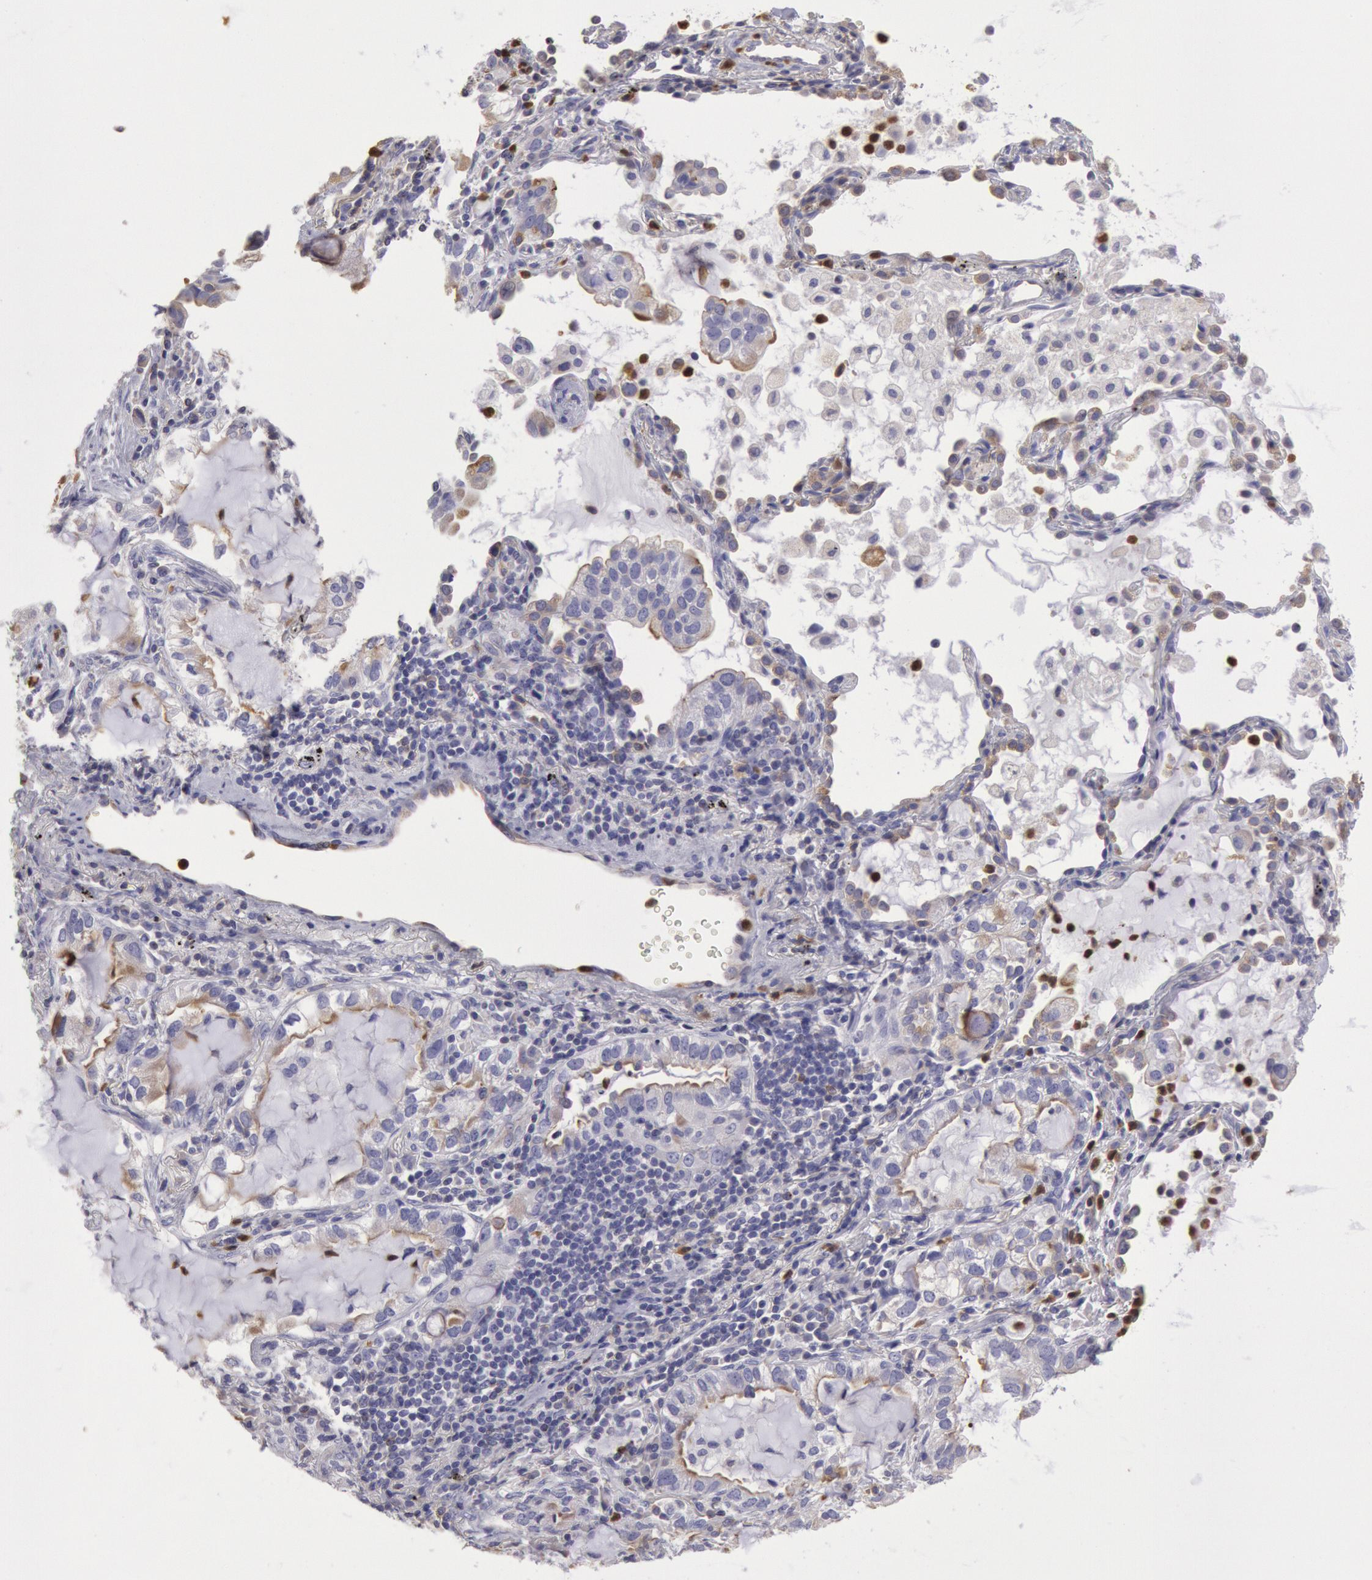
{"staining": {"intensity": "weak", "quantity": "25%-75%", "location": "cytoplasmic/membranous"}, "tissue": "lung cancer", "cell_type": "Tumor cells", "image_type": "cancer", "snomed": [{"axis": "morphology", "description": "Adenocarcinoma, NOS"}, {"axis": "topography", "description": "Lung"}], "caption": "Protein expression analysis of lung cancer shows weak cytoplasmic/membranous staining in about 25%-75% of tumor cells. The staining is performed using DAB (3,3'-diaminobenzidine) brown chromogen to label protein expression. The nuclei are counter-stained blue using hematoxylin.", "gene": "RAB27A", "patient": {"sex": "female", "age": 50}}